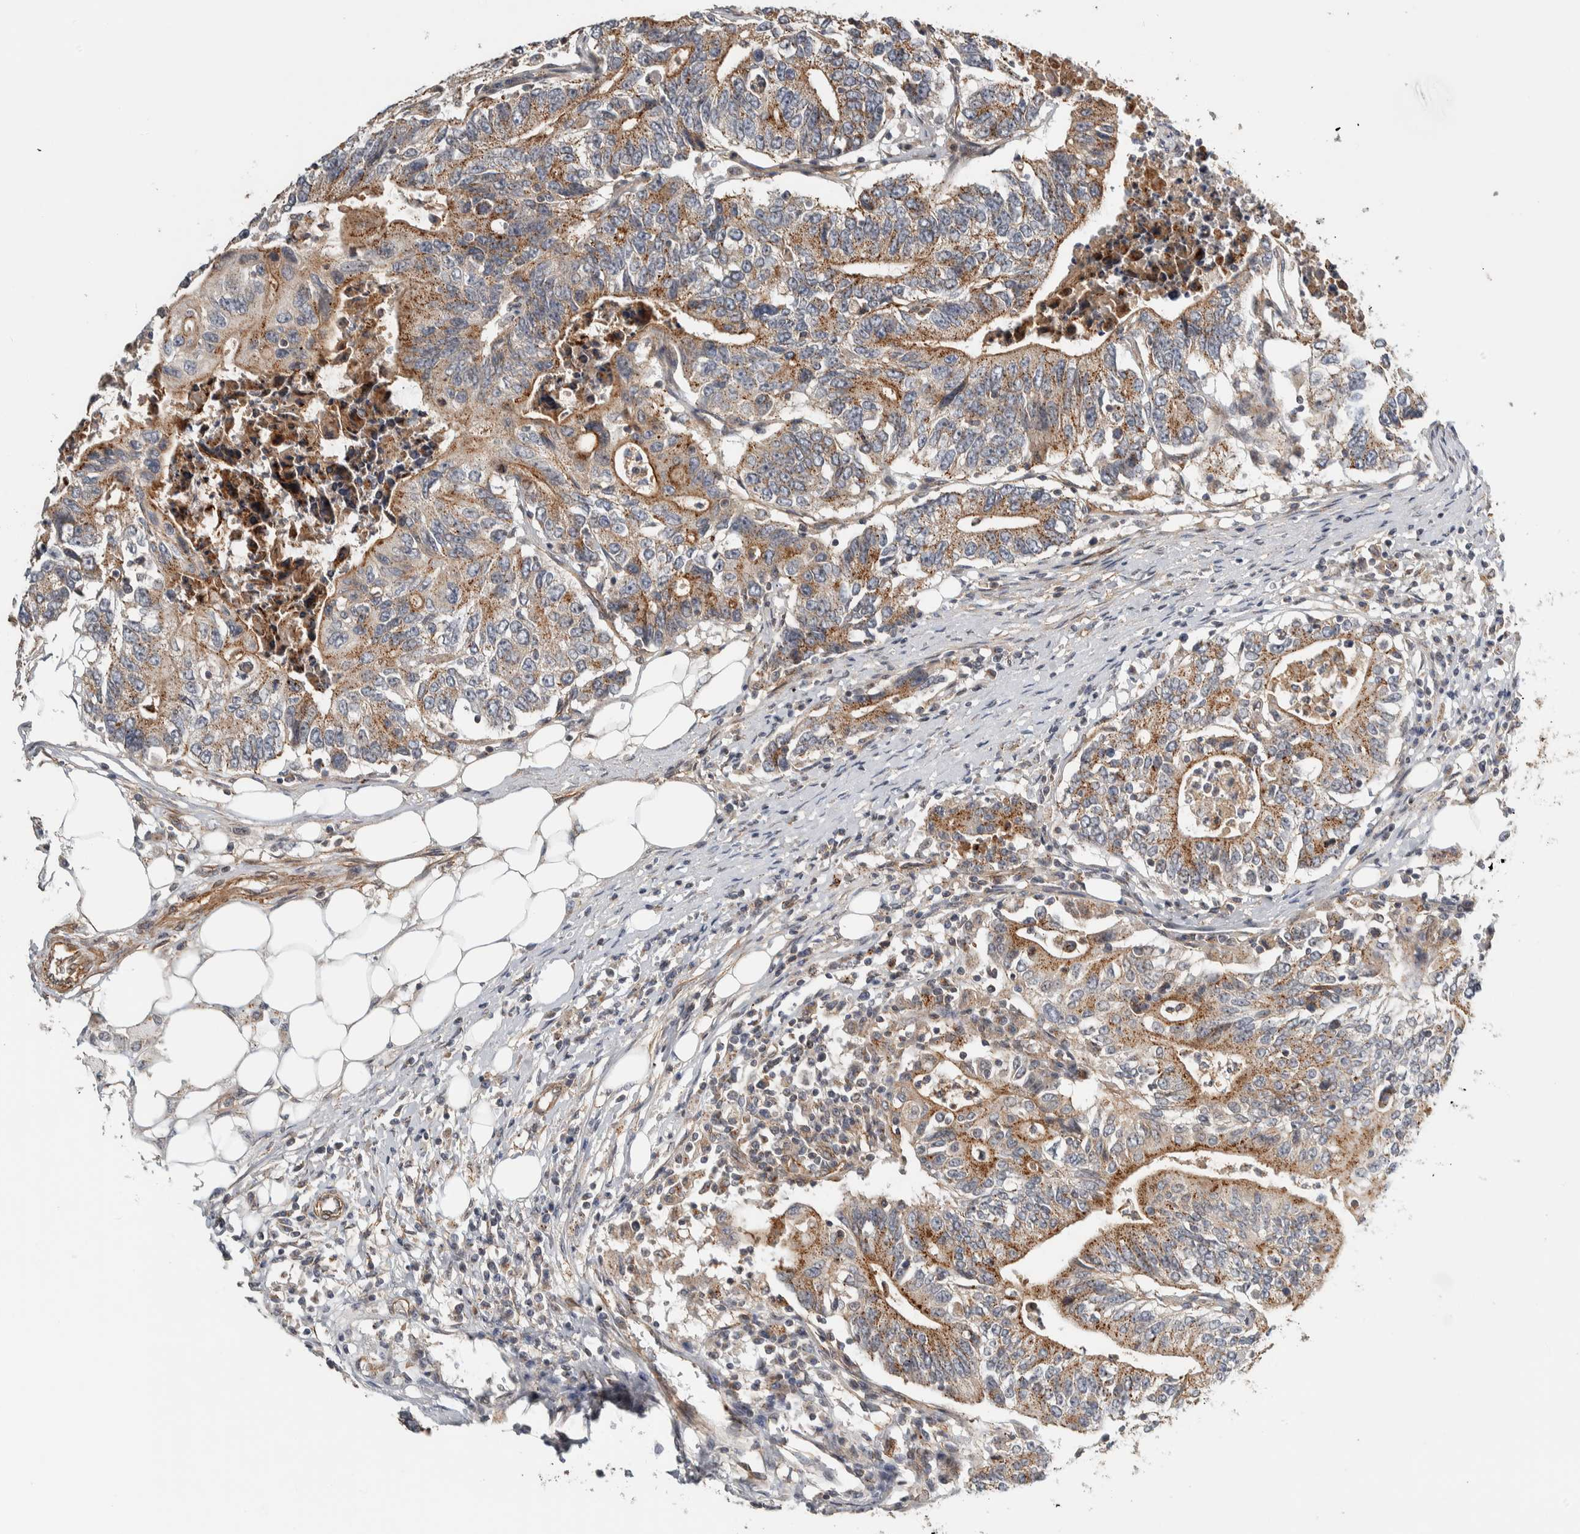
{"staining": {"intensity": "weak", "quantity": ">75%", "location": "cytoplasmic/membranous"}, "tissue": "colorectal cancer", "cell_type": "Tumor cells", "image_type": "cancer", "snomed": [{"axis": "morphology", "description": "Adenocarcinoma, NOS"}, {"axis": "topography", "description": "Colon"}], "caption": "This photomicrograph displays colorectal cancer (adenocarcinoma) stained with immunohistochemistry (IHC) to label a protein in brown. The cytoplasmic/membranous of tumor cells show weak positivity for the protein. Nuclei are counter-stained blue.", "gene": "TBC1D31", "patient": {"sex": "female", "age": 77}}